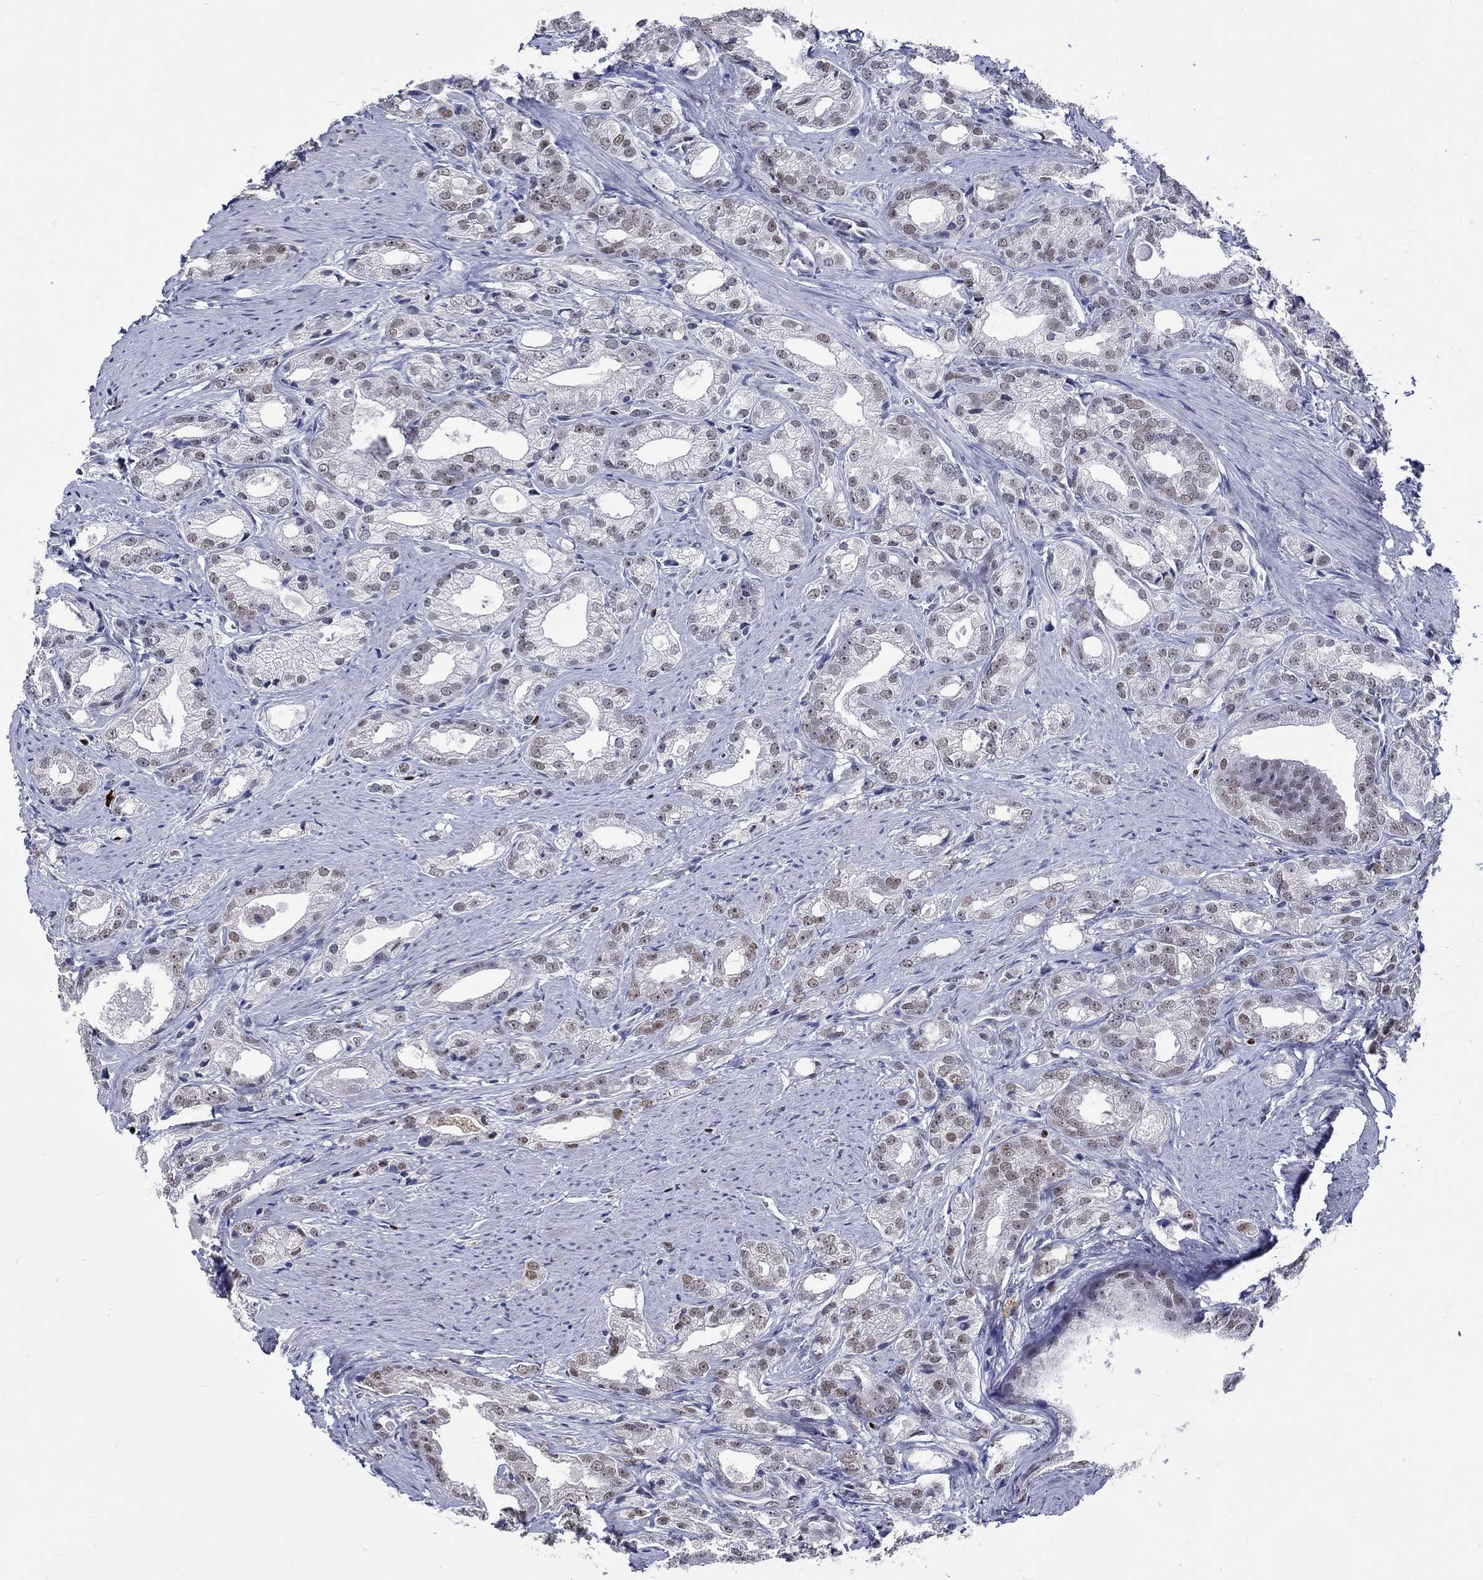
{"staining": {"intensity": "weak", "quantity": "<25%", "location": "nuclear"}, "tissue": "prostate cancer", "cell_type": "Tumor cells", "image_type": "cancer", "snomed": [{"axis": "morphology", "description": "Adenocarcinoma, NOS"}, {"axis": "morphology", "description": "Adenocarcinoma, High grade"}, {"axis": "topography", "description": "Prostate"}], "caption": "Immunohistochemistry (IHC) image of prostate cancer (adenocarcinoma) stained for a protein (brown), which demonstrates no expression in tumor cells. (DAB immunohistochemistry, high magnification).", "gene": "GATA2", "patient": {"sex": "male", "age": 70}}